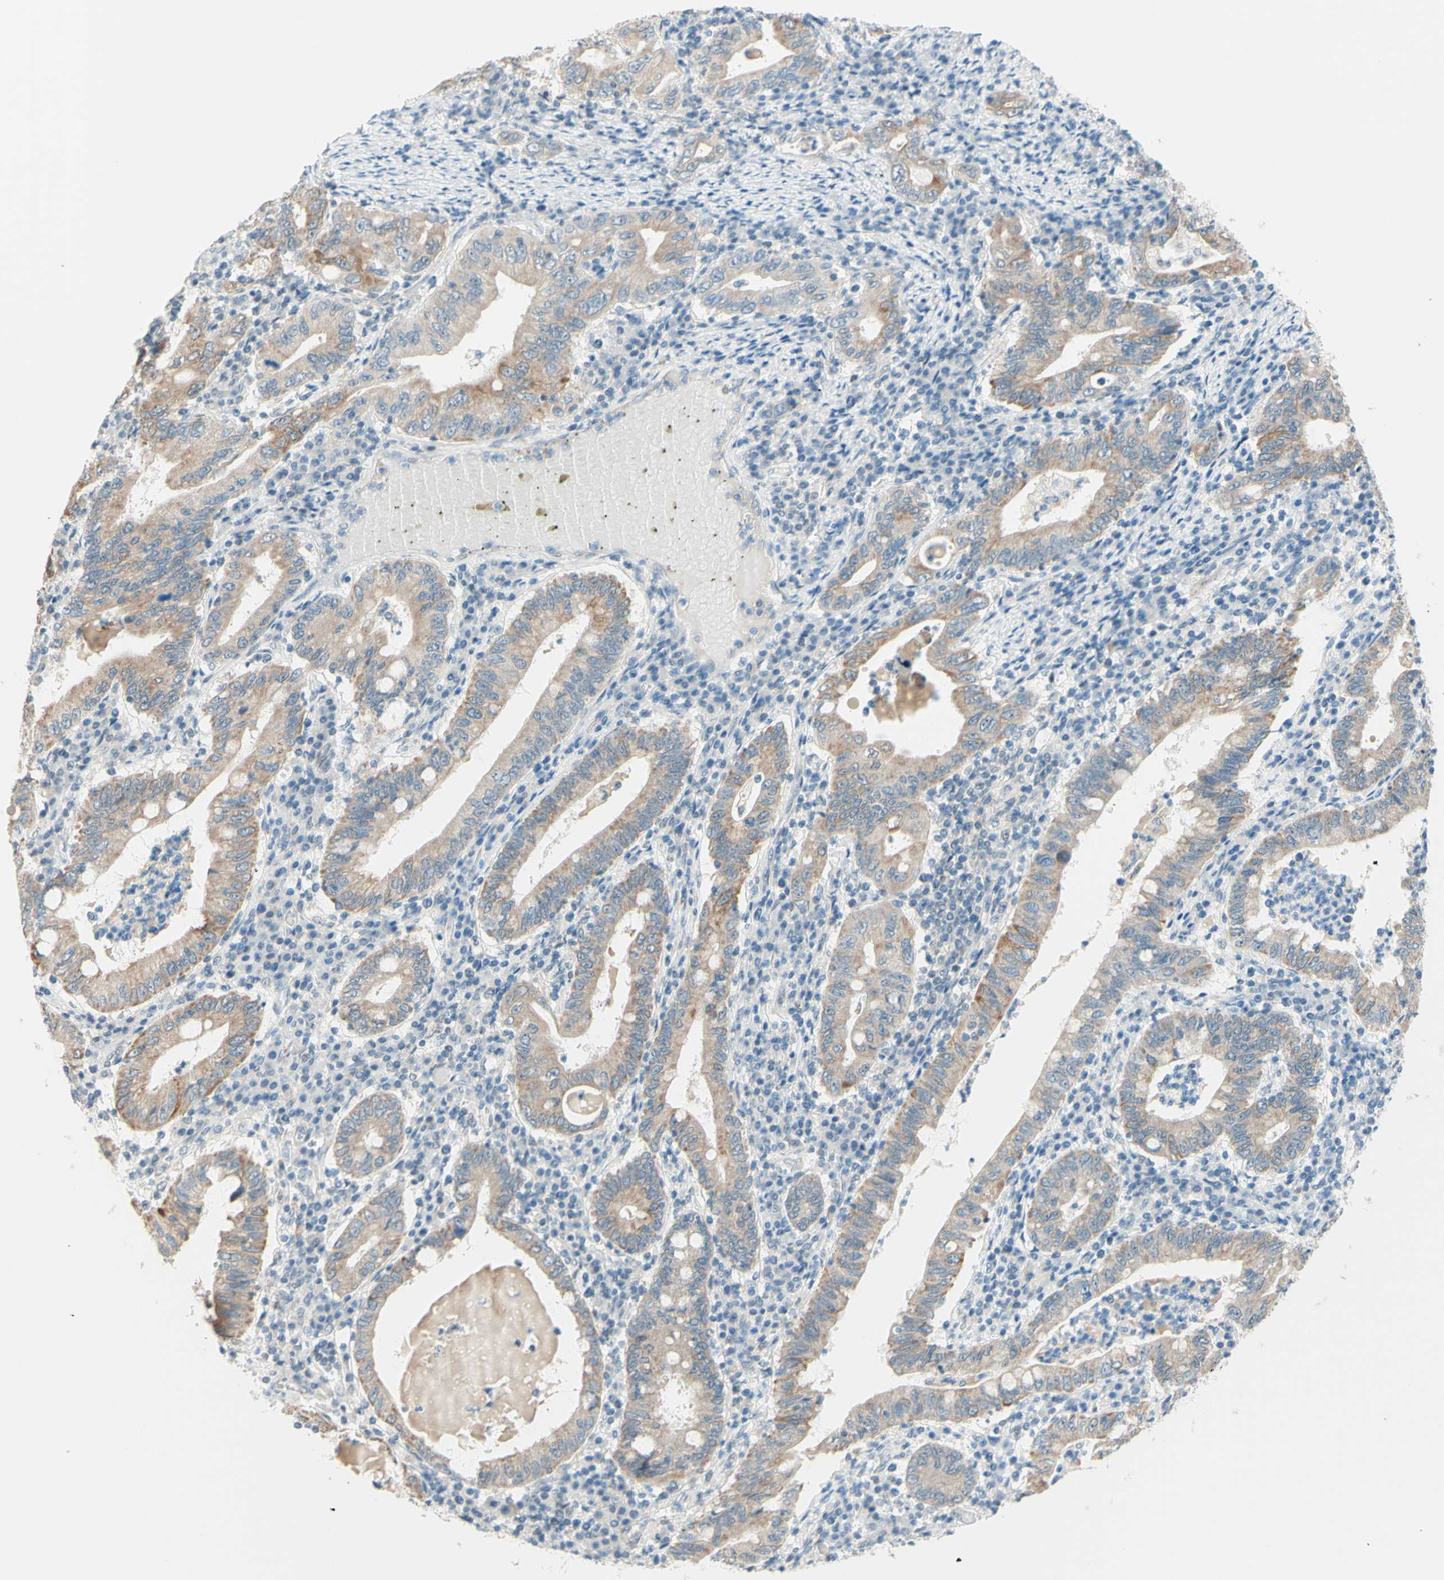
{"staining": {"intensity": "weak", "quantity": "25%-75%", "location": "cytoplasmic/membranous"}, "tissue": "stomach cancer", "cell_type": "Tumor cells", "image_type": "cancer", "snomed": [{"axis": "morphology", "description": "Normal tissue, NOS"}, {"axis": "morphology", "description": "Adenocarcinoma, NOS"}, {"axis": "topography", "description": "Esophagus"}, {"axis": "topography", "description": "Stomach, upper"}, {"axis": "topography", "description": "Peripheral nerve tissue"}], "caption": "Human stomach cancer (adenocarcinoma) stained with a protein marker displays weak staining in tumor cells.", "gene": "JPH1", "patient": {"sex": "male", "age": 62}}